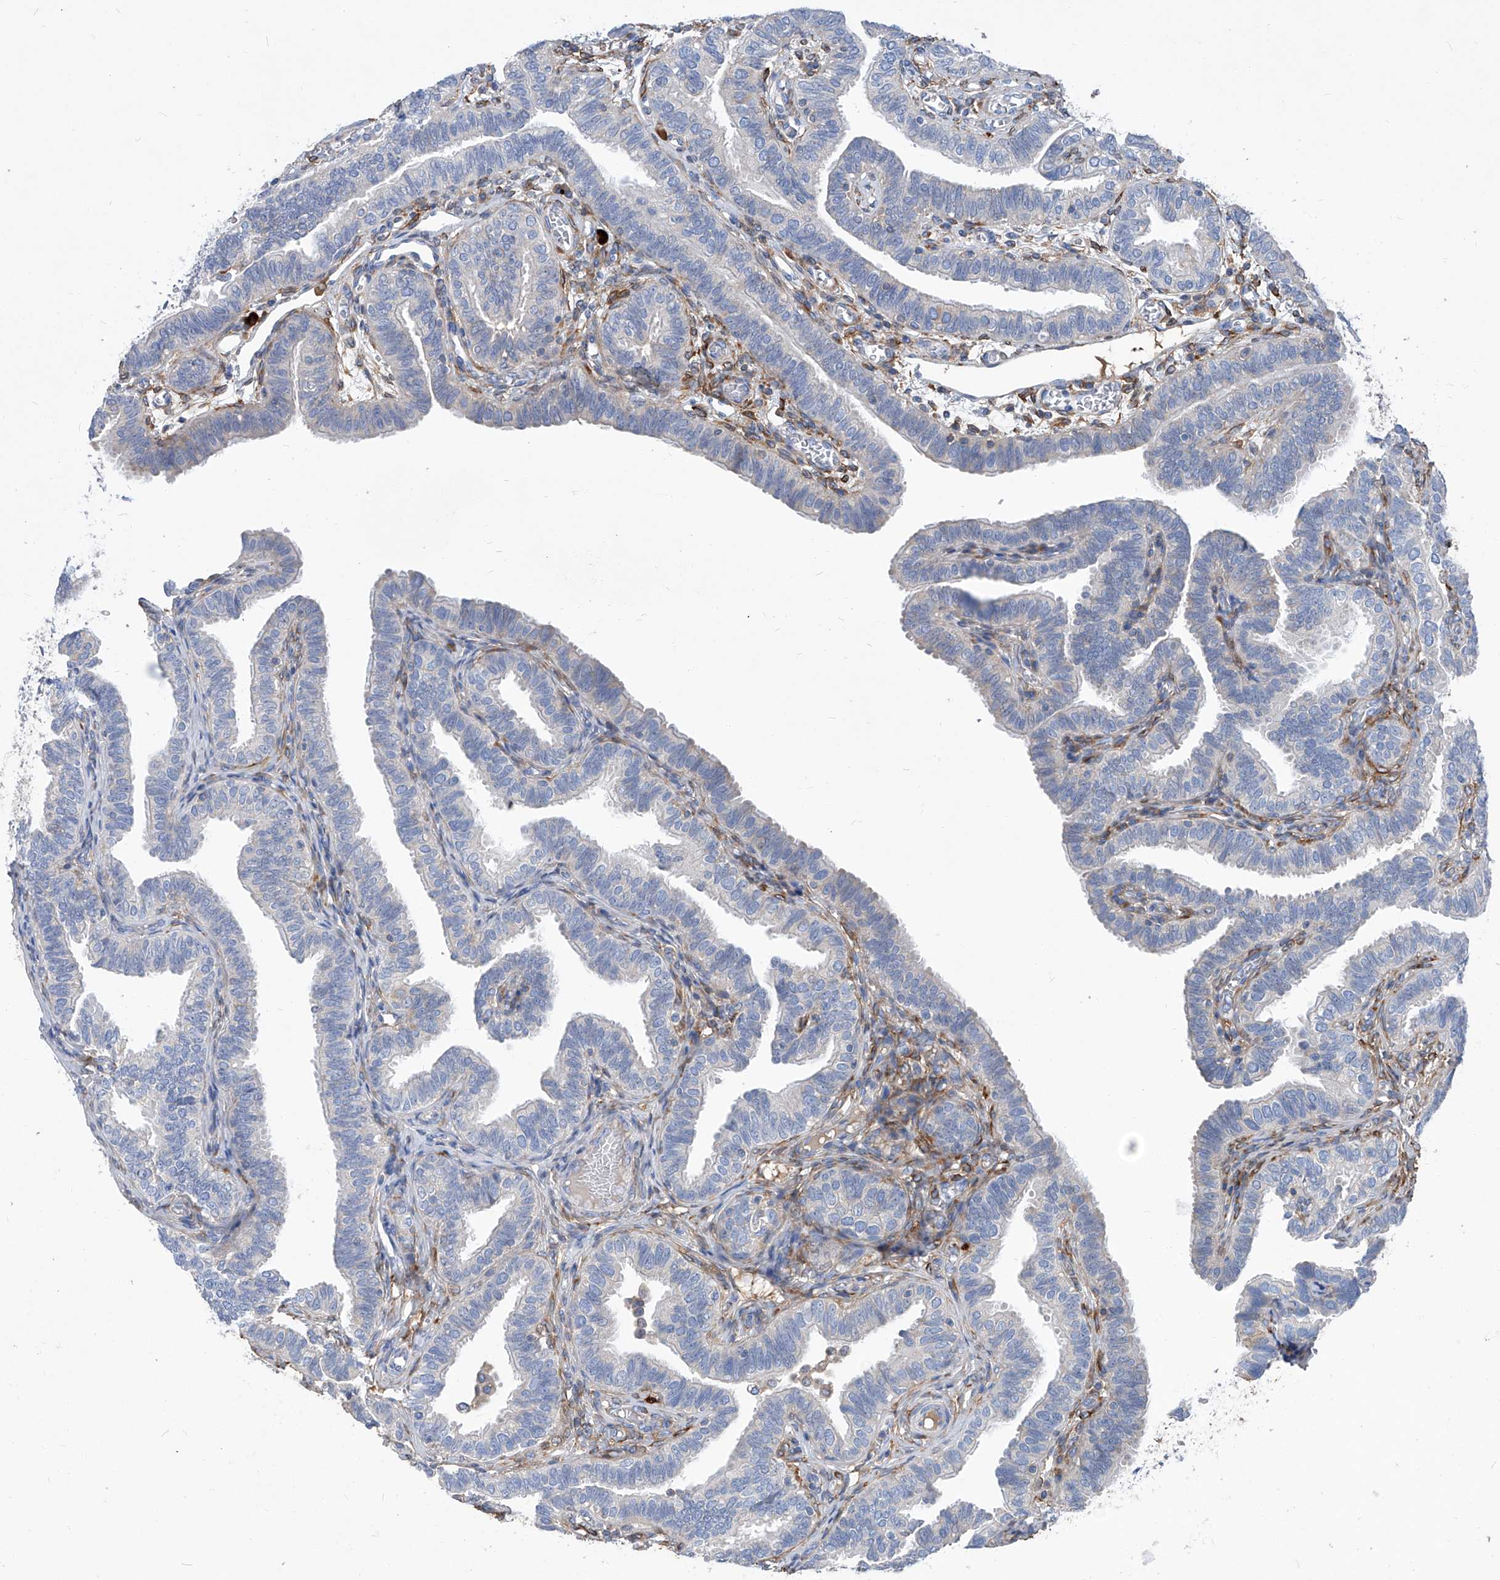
{"staining": {"intensity": "negative", "quantity": "none", "location": "none"}, "tissue": "fallopian tube", "cell_type": "Glandular cells", "image_type": "normal", "snomed": [{"axis": "morphology", "description": "Normal tissue, NOS"}, {"axis": "topography", "description": "Fallopian tube"}], "caption": "A high-resolution histopathology image shows immunohistochemistry staining of benign fallopian tube, which displays no significant positivity in glandular cells.", "gene": "EPHA8", "patient": {"sex": "female", "age": 39}}